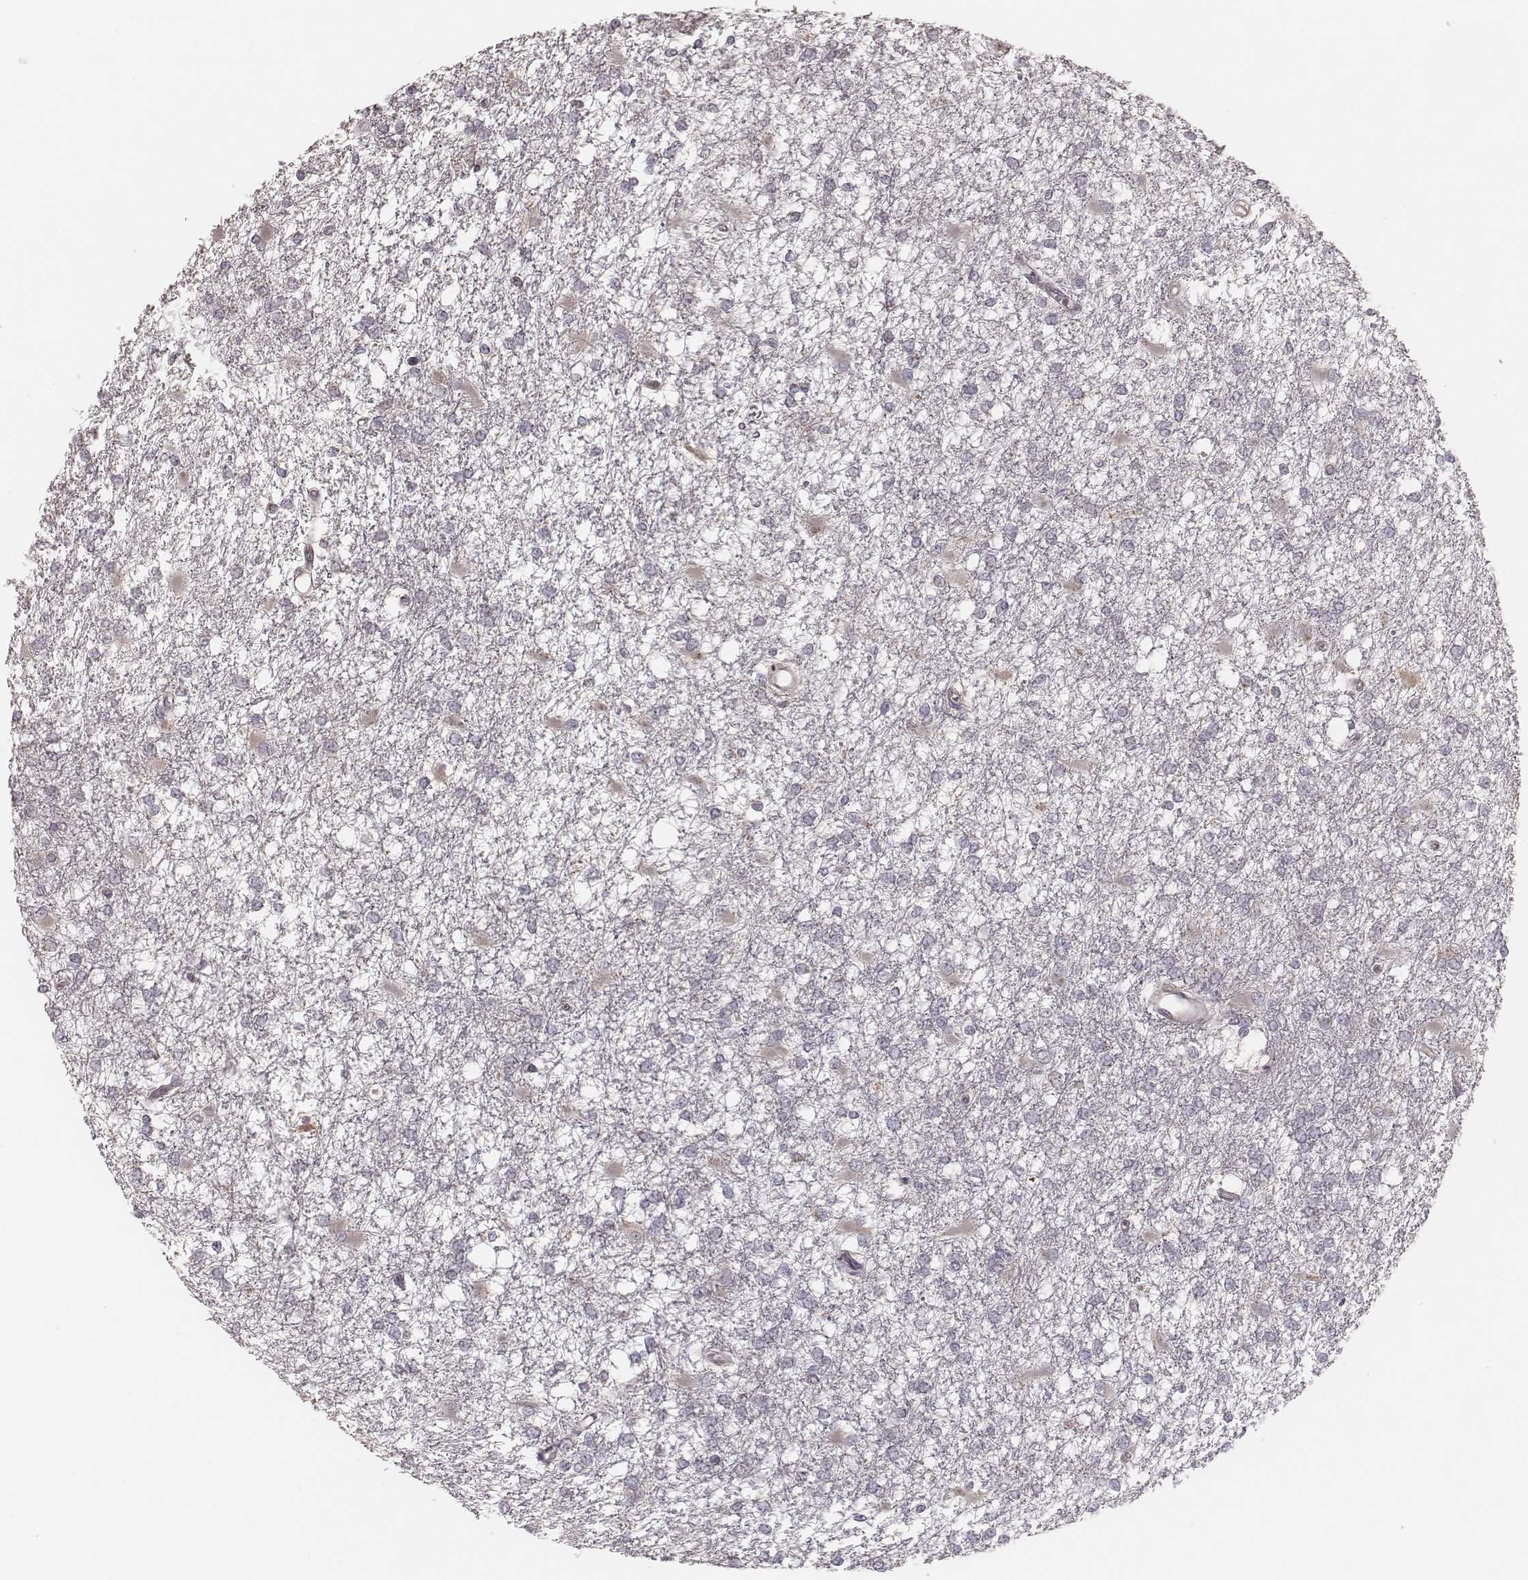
{"staining": {"intensity": "negative", "quantity": "none", "location": "none"}, "tissue": "glioma", "cell_type": "Tumor cells", "image_type": "cancer", "snomed": [{"axis": "morphology", "description": "Glioma, malignant, High grade"}, {"axis": "topography", "description": "Cerebral cortex"}], "caption": "Photomicrograph shows no protein expression in tumor cells of glioma tissue. The staining was performed using DAB to visualize the protein expression in brown, while the nuclei were stained in blue with hematoxylin (Magnification: 20x).", "gene": "MRPS27", "patient": {"sex": "male", "age": 79}}